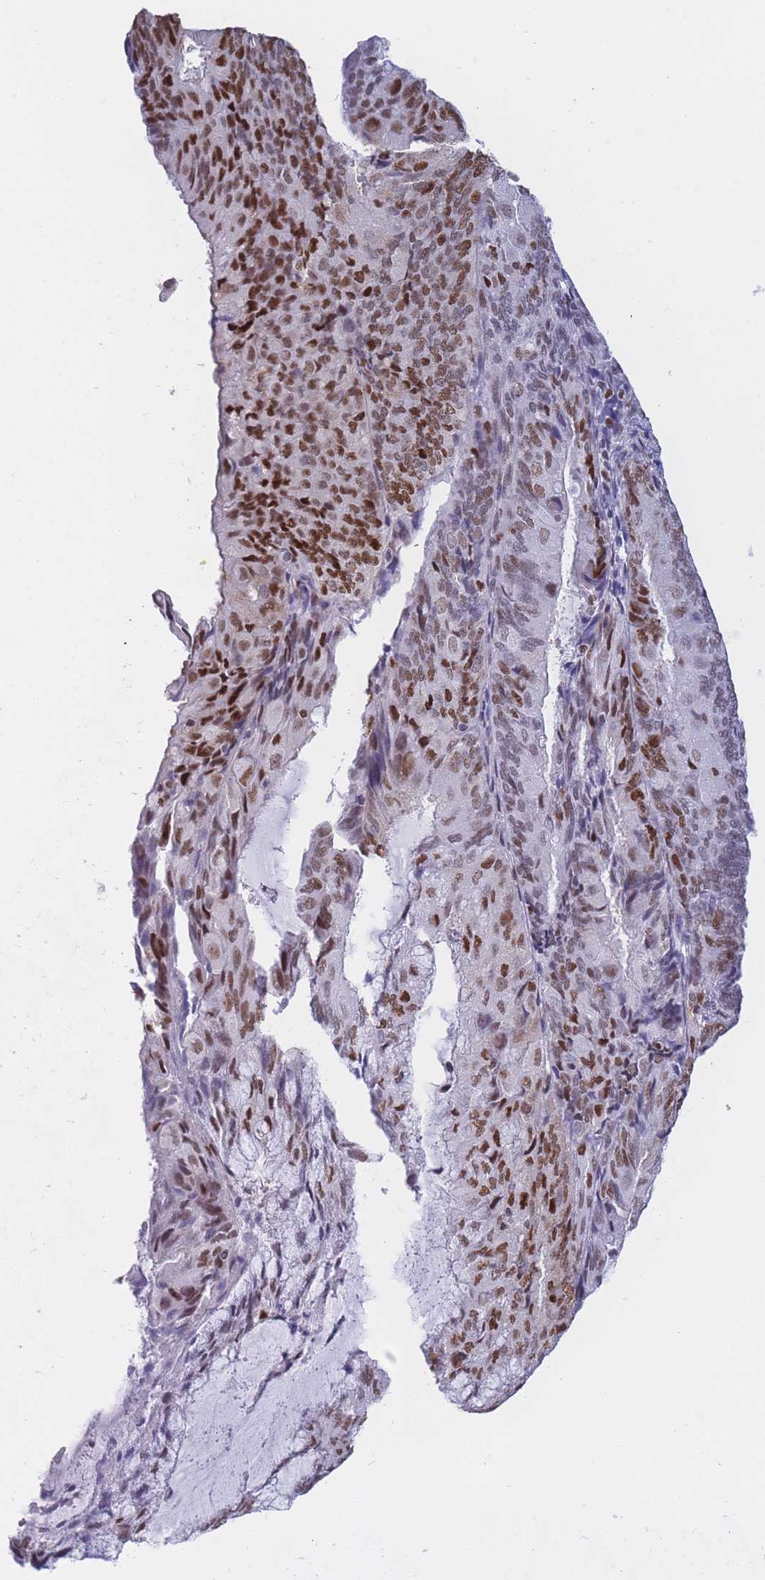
{"staining": {"intensity": "strong", "quantity": ">75%", "location": "nuclear"}, "tissue": "endometrial cancer", "cell_type": "Tumor cells", "image_type": "cancer", "snomed": [{"axis": "morphology", "description": "Adenocarcinoma, NOS"}, {"axis": "topography", "description": "Endometrium"}], "caption": "Immunohistochemistry of human endometrial cancer (adenocarcinoma) demonstrates high levels of strong nuclear positivity in approximately >75% of tumor cells.", "gene": "NASP", "patient": {"sex": "female", "age": 81}}